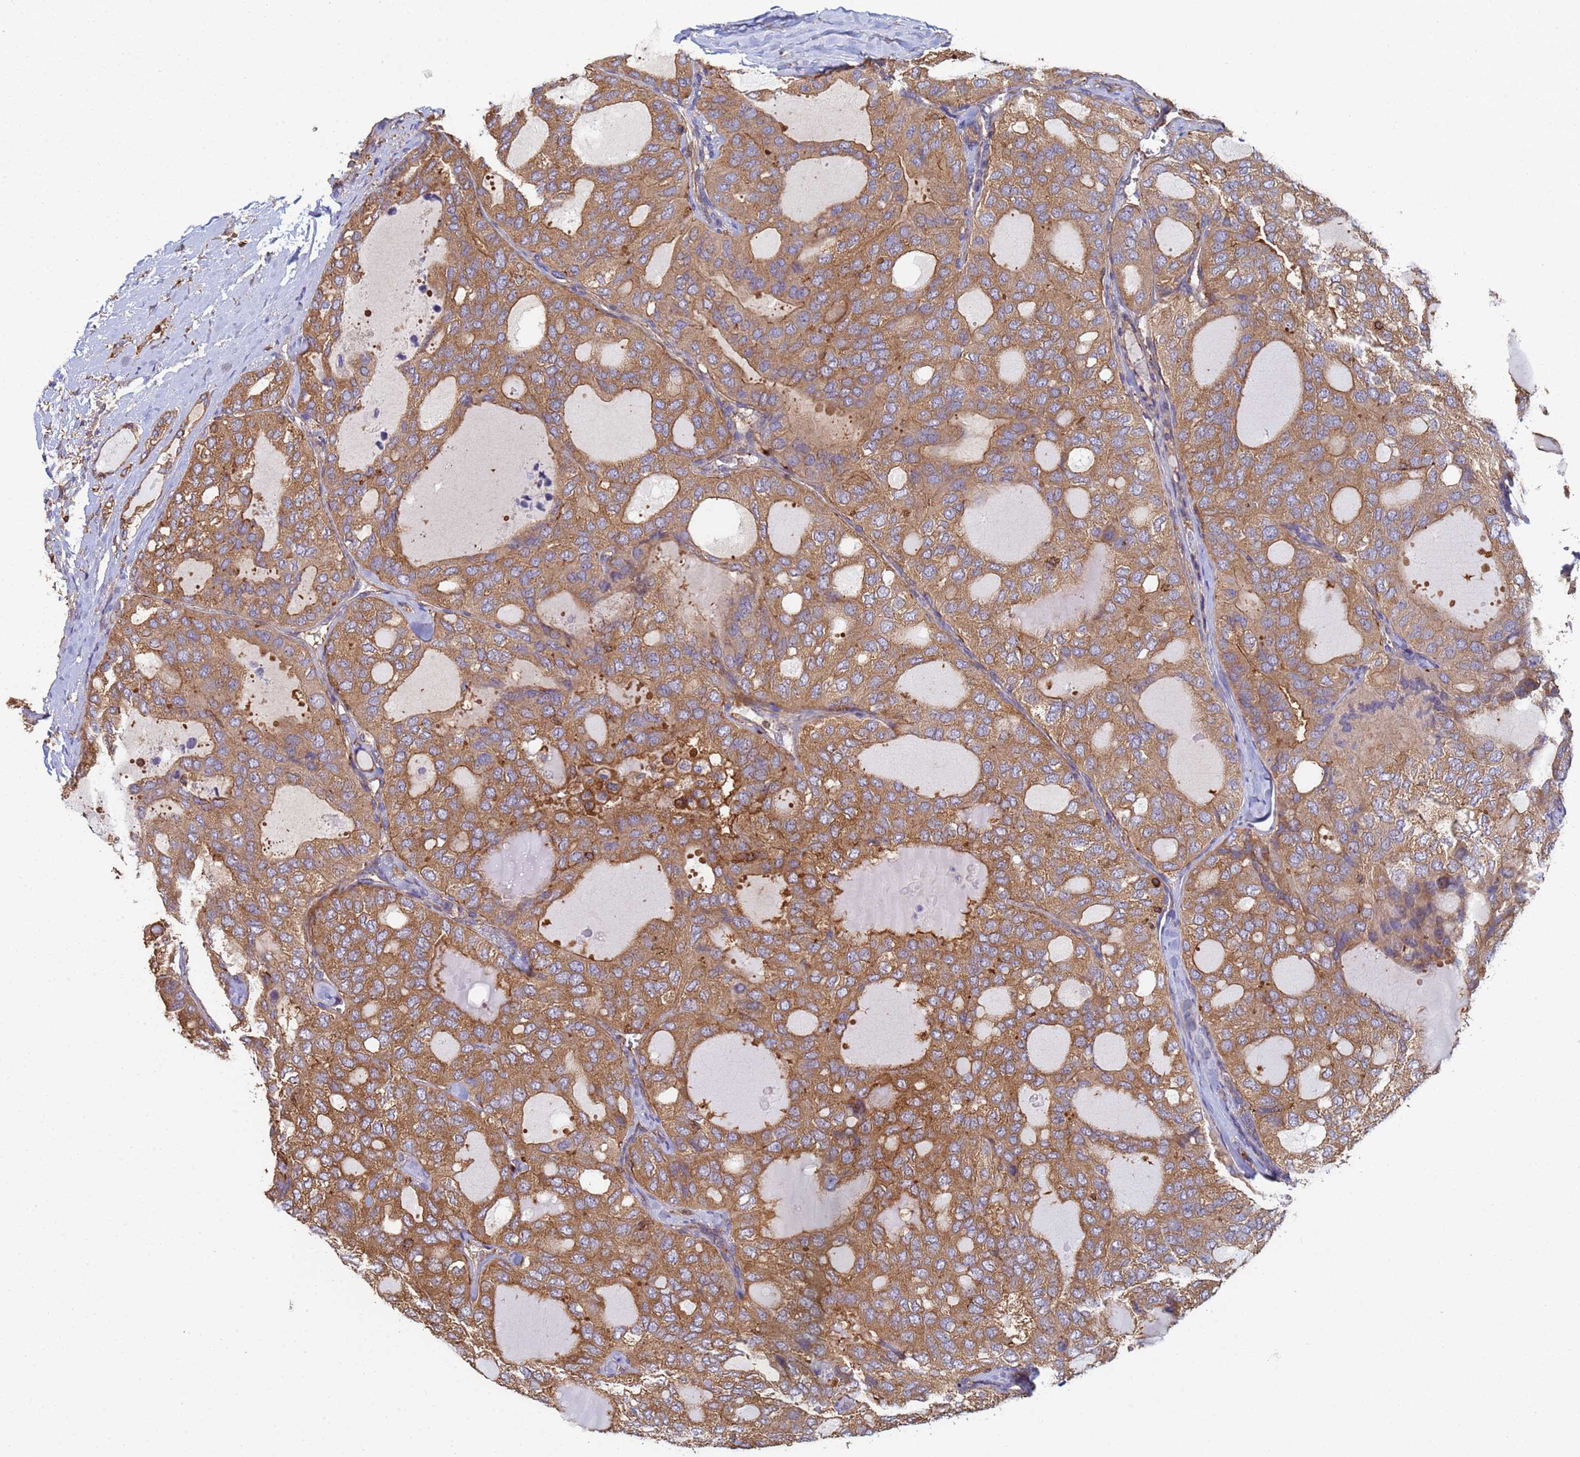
{"staining": {"intensity": "moderate", "quantity": ">75%", "location": "cytoplasmic/membranous"}, "tissue": "thyroid cancer", "cell_type": "Tumor cells", "image_type": "cancer", "snomed": [{"axis": "morphology", "description": "Follicular adenoma carcinoma, NOS"}, {"axis": "topography", "description": "Thyroid gland"}], "caption": "Immunohistochemical staining of thyroid cancer shows medium levels of moderate cytoplasmic/membranous staining in approximately >75% of tumor cells. (brown staining indicates protein expression, while blue staining denotes nuclei).", "gene": "ZNG1B", "patient": {"sex": "male", "age": 75}}